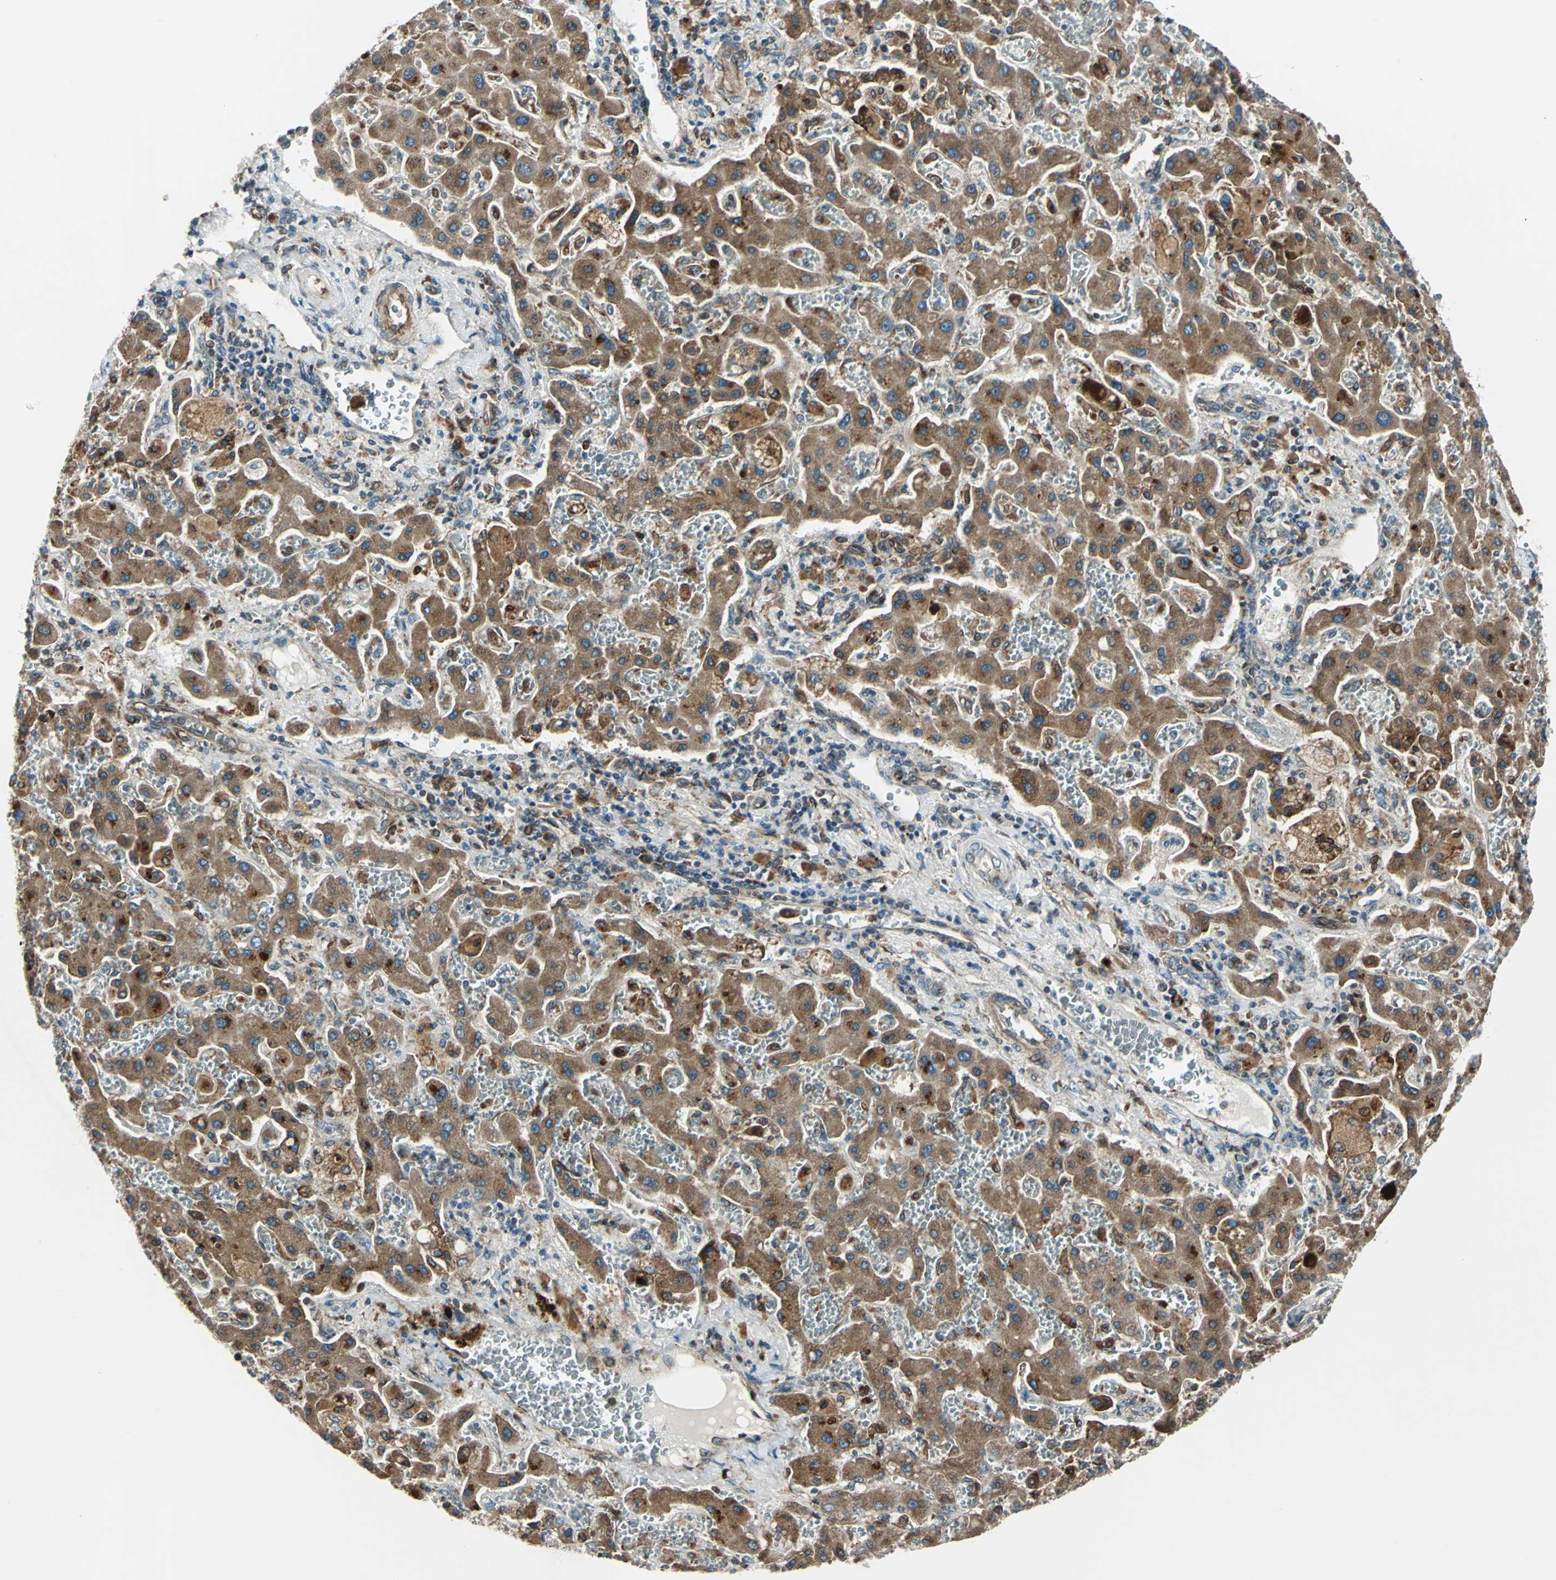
{"staining": {"intensity": "moderate", "quantity": "25%-75%", "location": "cytoplasmic/membranous"}, "tissue": "liver cancer", "cell_type": "Tumor cells", "image_type": "cancer", "snomed": [{"axis": "morphology", "description": "Cholangiocarcinoma"}, {"axis": "topography", "description": "Liver"}], "caption": "An image of liver cancer (cholangiocarcinoma) stained for a protein shows moderate cytoplasmic/membranous brown staining in tumor cells. (DAB IHC with brightfield microscopy, high magnification).", "gene": "HTATIP2", "patient": {"sex": "male", "age": 50}}